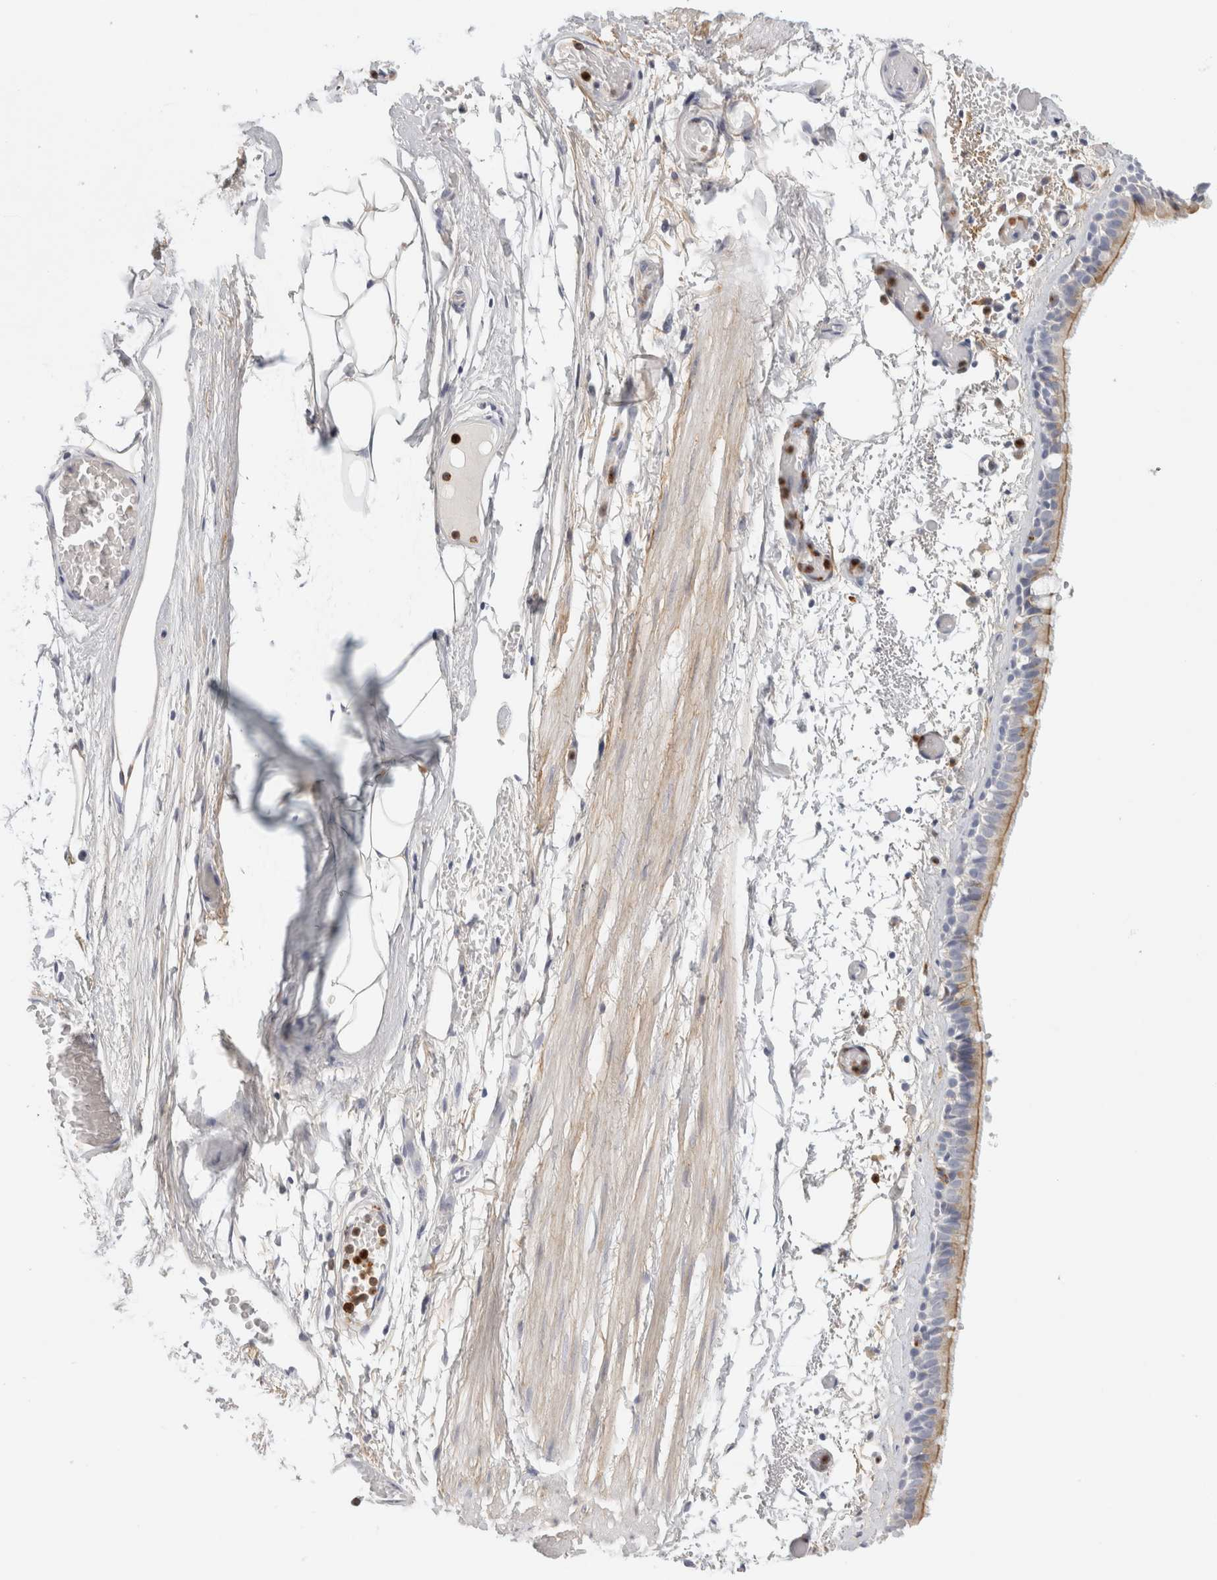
{"staining": {"intensity": "weak", "quantity": "25%-75%", "location": "cytoplasmic/membranous"}, "tissue": "bronchus", "cell_type": "Respiratory epithelial cells", "image_type": "normal", "snomed": [{"axis": "morphology", "description": "Normal tissue, NOS"}, {"axis": "topography", "description": "Bronchus"}, {"axis": "topography", "description": "Lung"}], "caption": "A low amount of weak cytoplasmic/membranous expression is appreciated in about 25%-75% of respiratory epithelial cells in unremarkable bronchus. (DAB = brown stain, brightfield microscopy at high magnification).", "gene": "FGL2", "patient": {"sex": "male", "age": 56}}